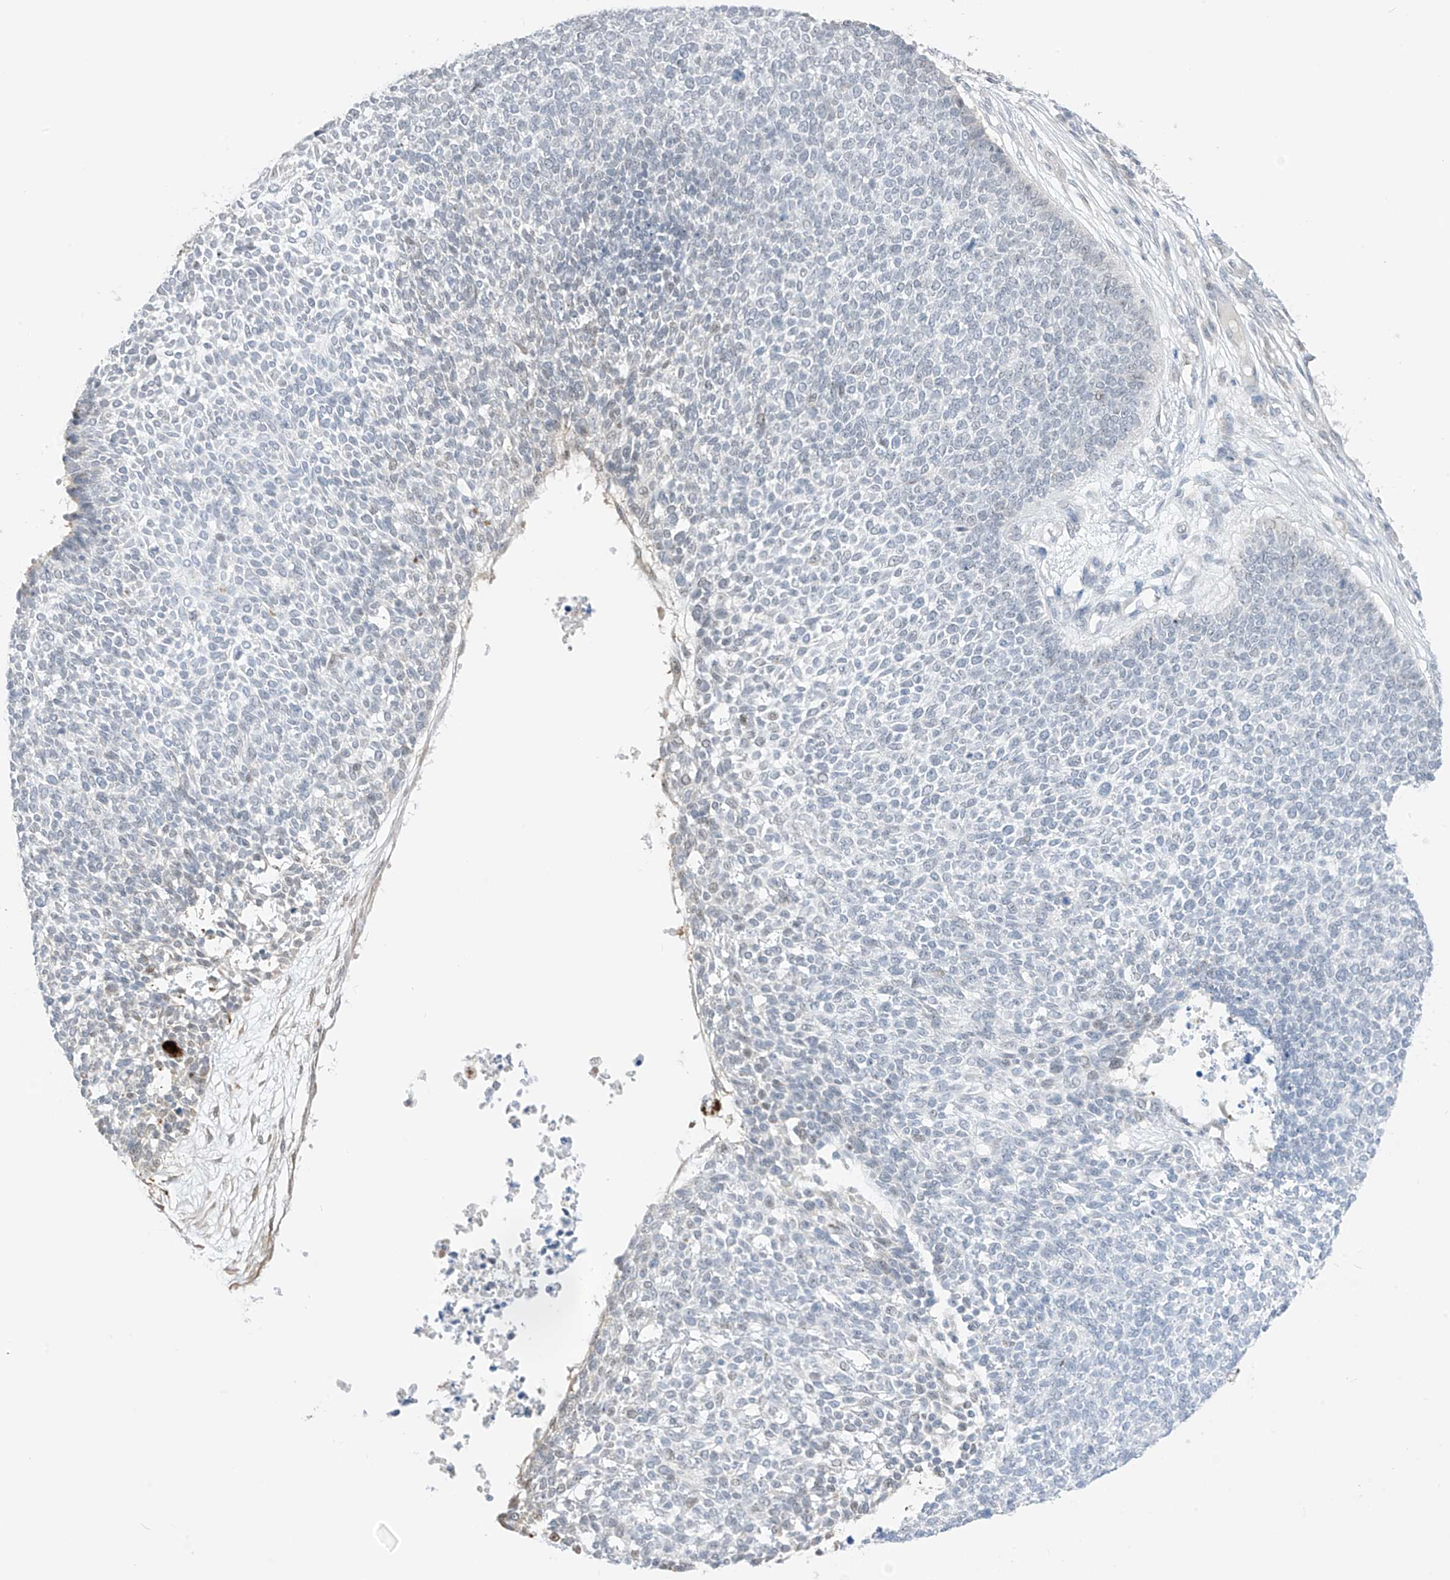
{"staining": {"intensity": "negative", "quantity": "none", "location": "none"}, "tissue": "skin cancer", "cell_type": "Tumor cells", "image_type": "cancer", "snomed": [{"axis": "morphology", "description": "Basal cell carcinoma"}, {"axis": "topography", "description": "Skin"}], "caption": "Immunohistochemistry (IHC) photomicrograph of skin cancer stained for a protein (brown), which demonstrates no positivity in tumor cells.", "gene": "ASPRV1", "patient": {"sex": "female", "age": 84}}